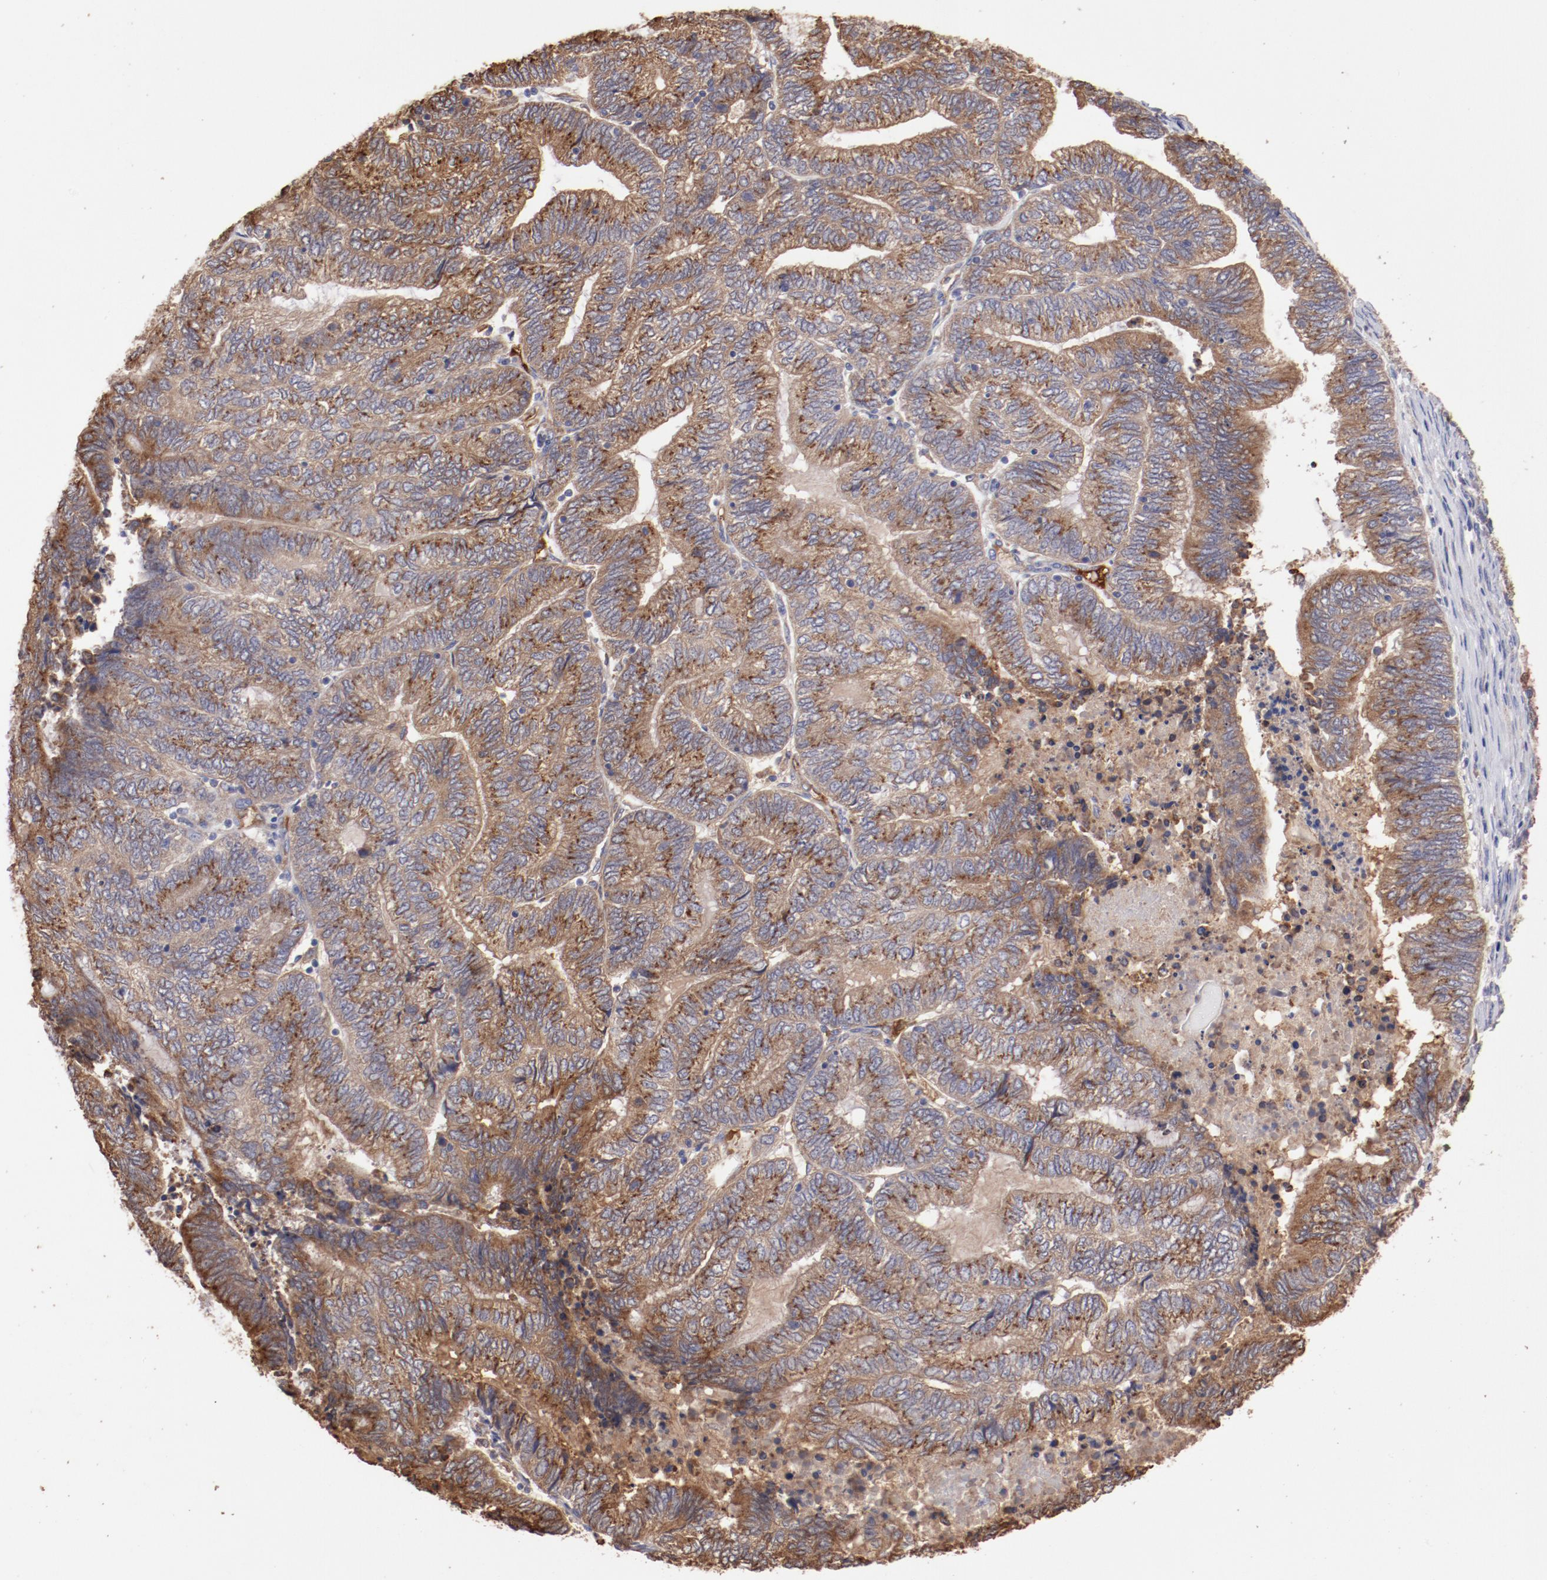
{"staining": {"intensity": "moderate", "quantity": ">75%", "location": "cytoplasmic/membranous"}, "tissue": "endometrial cancer", "cell_type": "Tumor cells", "image_type": "cancer", "snomed": [{"axis": "morphology", "description": "Adenocarcinoma, NOS"}, {"axis": "topography", "description": "Uterus"}, {"axis": "topography", "description": "Endometrium"}], "caption": "DAB immunohistochemical staining of human adenocarcinoma (endometrial) displays moderate cytoplasmic/membranous protein staining in approximately >75% of tumor cells.", "gene": "NFKBIE", "patient": {"sex": "female", "age": 70}}